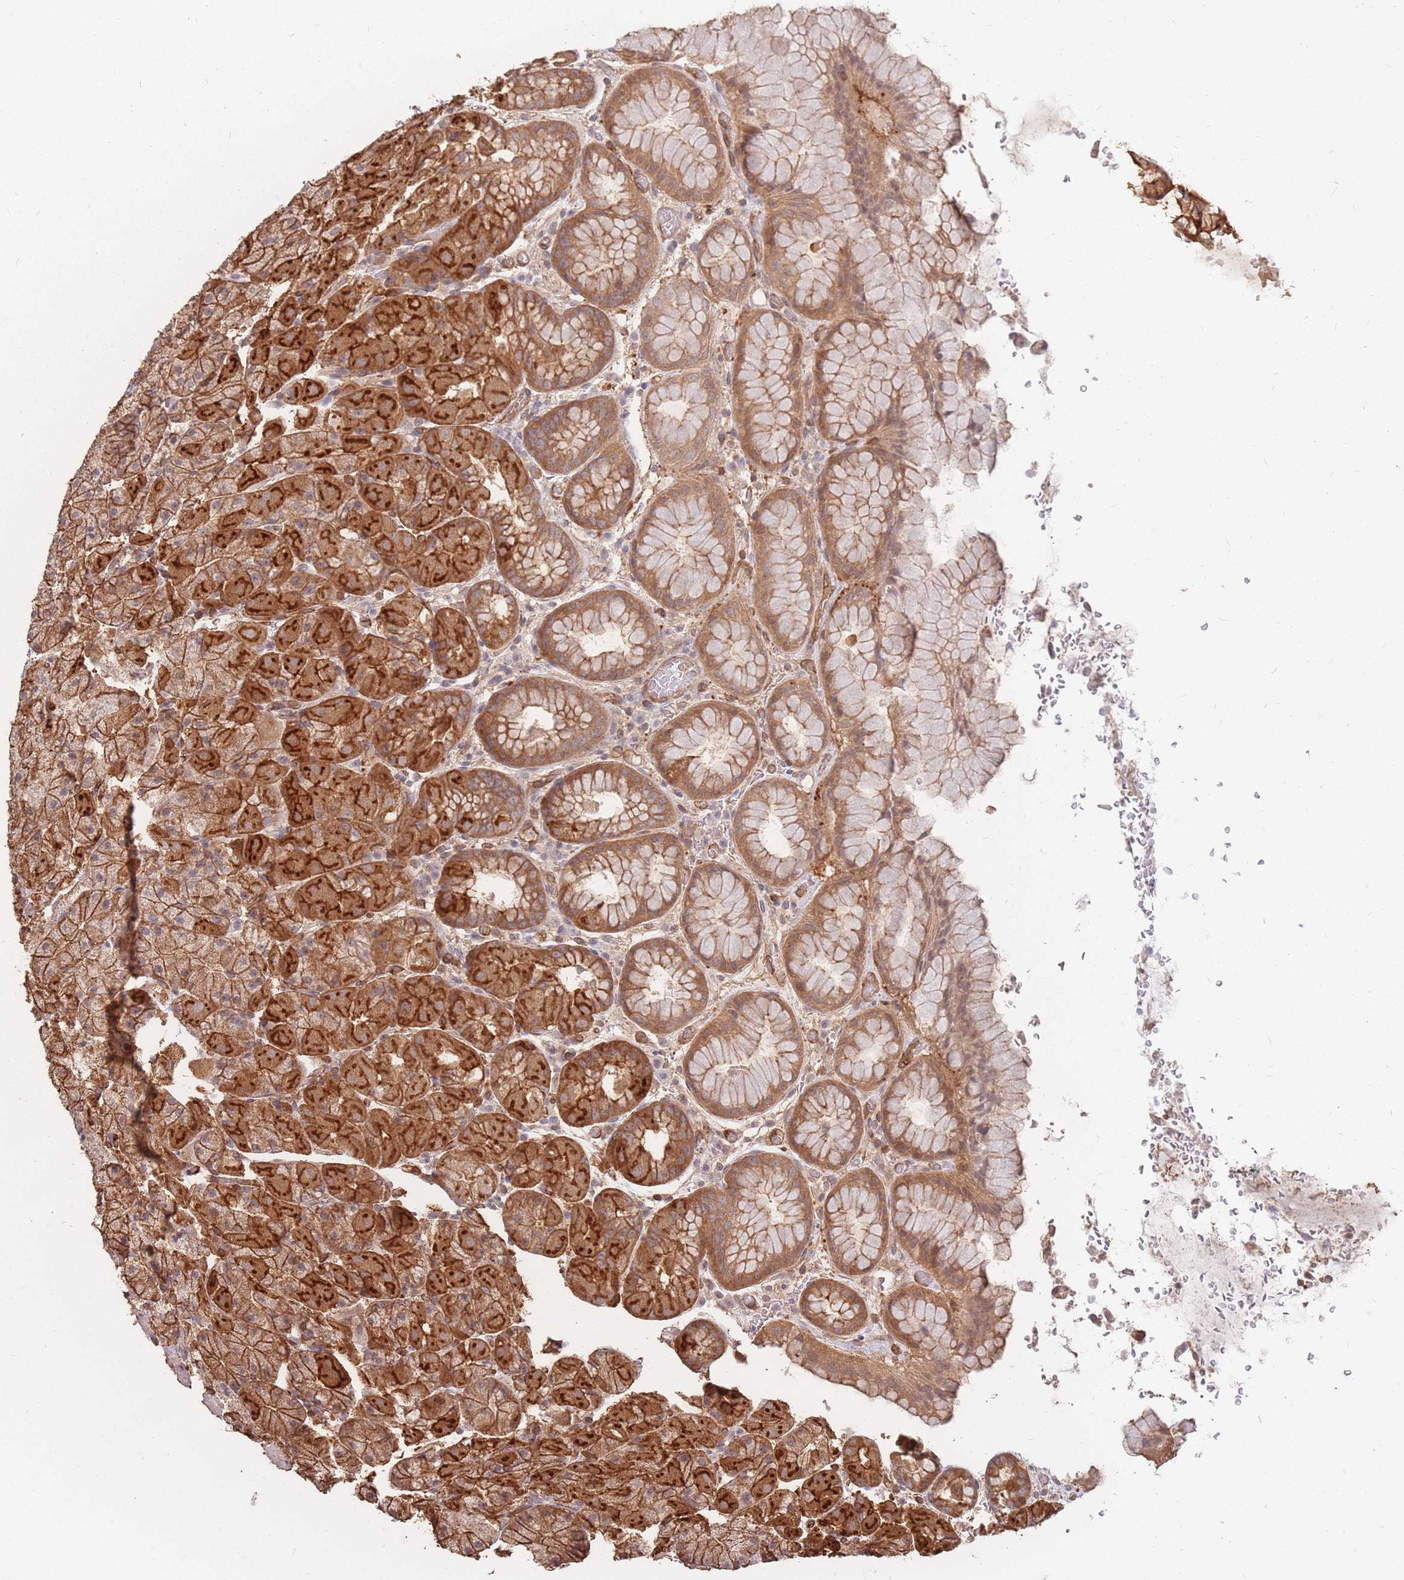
{"staining": {"intensity": "strong", "quantity": ">75%", "location": "cytoplasmic/membranous"}, "tissue": "stomach", "cell_type": "Glandular cells", "image_type": "normal", "snomed": [{"axis": "morphology", "description": "Normal tissue, NOS"}, {"axis": "topography", "description": "Stomach, upper"}, {"axis": "topography", "description": "Stomach, lower"}], "caption": "About >75% of glandular cells in unremarkable stomach show strong cytoplasmic/membranous protein expression as visualized by brown immunohistochemical staining.", "gene": "PLS3", "patient": {"sex": "male", "age": 67}}